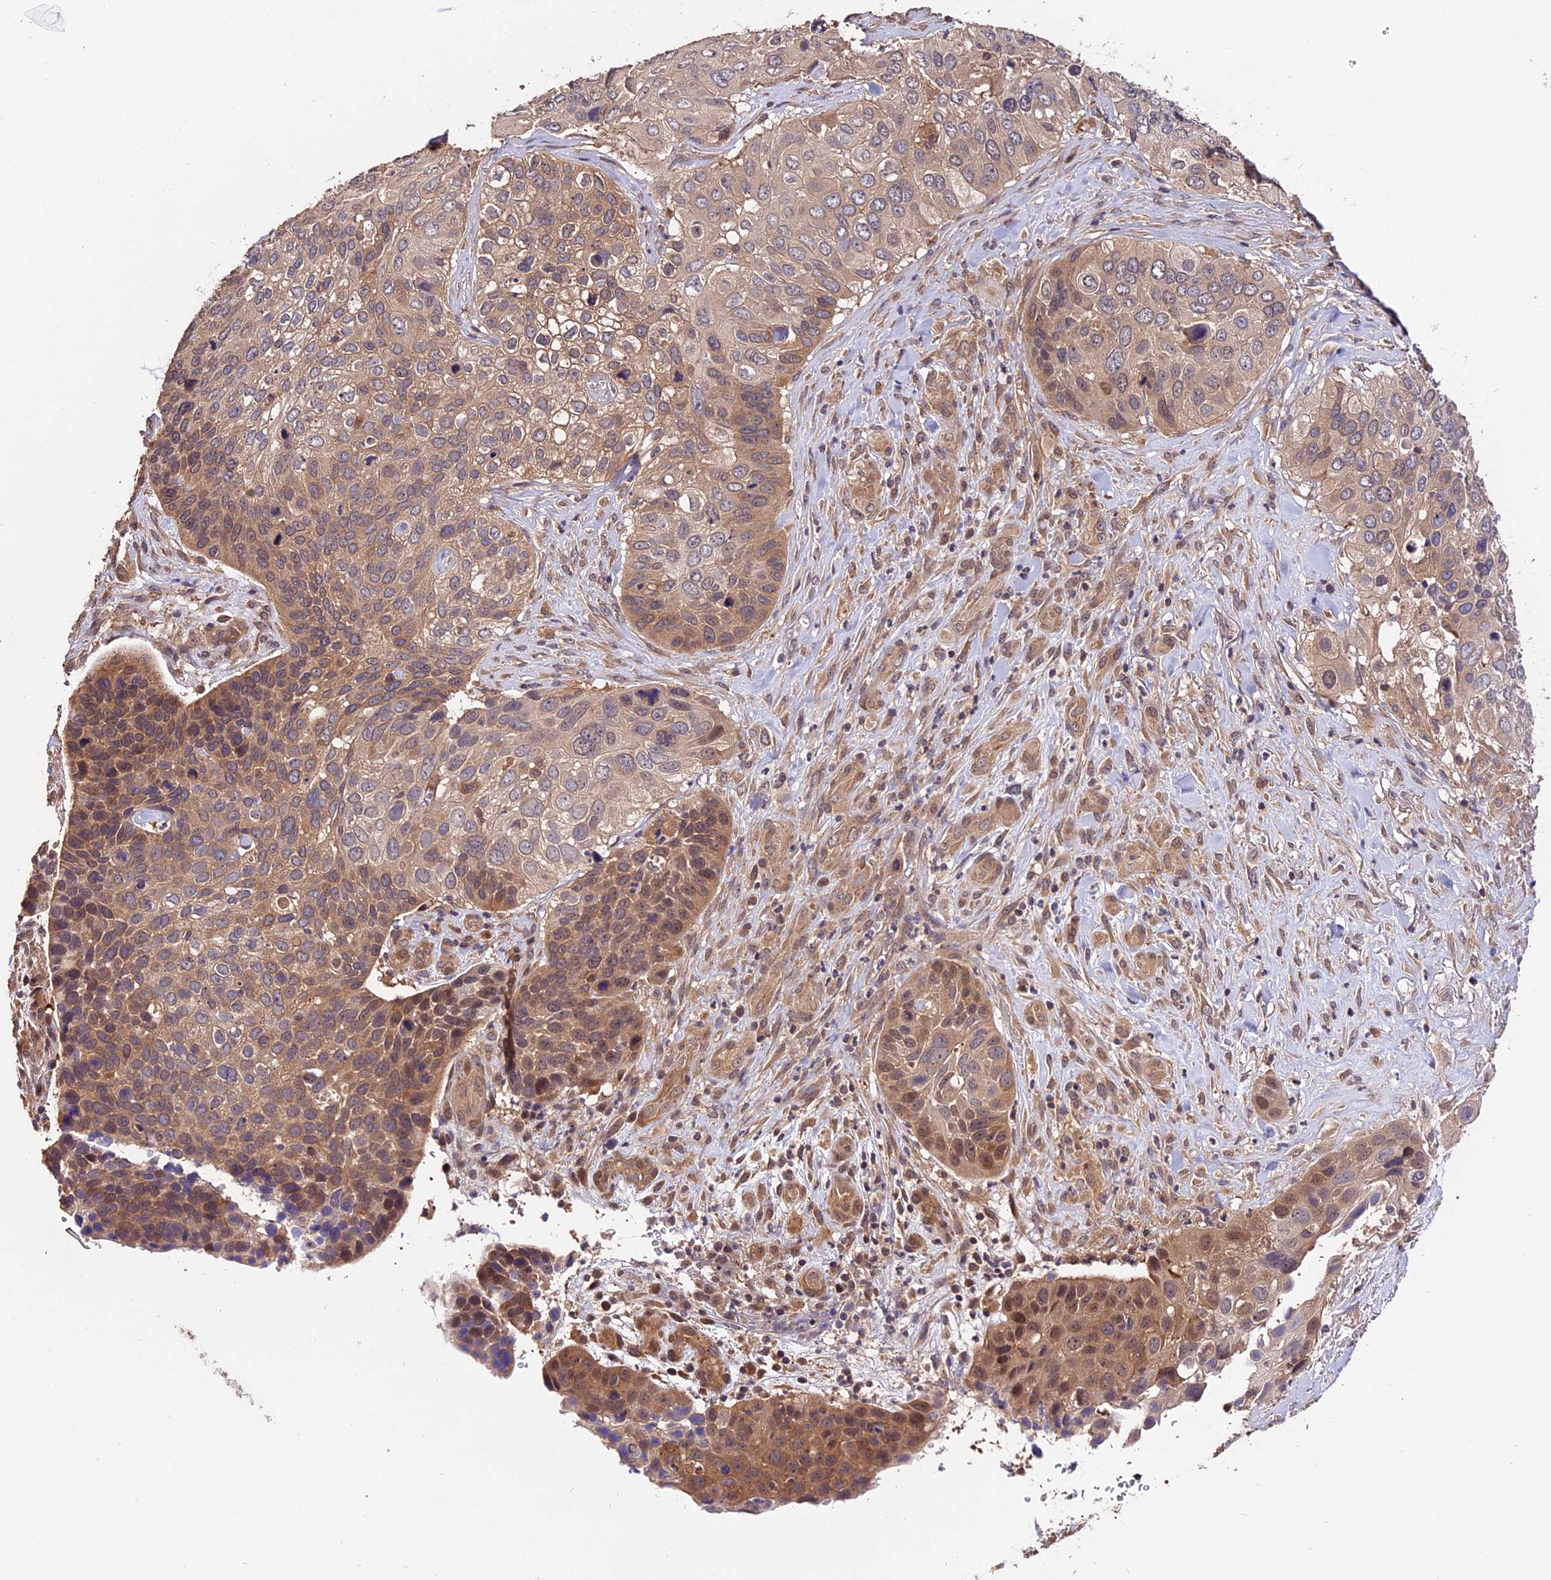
{"staining": {"intensity": "moderate", "quantity": "25%-75%", "location": "cytoplasmic/membranous,nuclear"}, "tissue": "skin cancer", "cell_type": "Tumor cells", "image_type": "cancer", "snomed": [{"axis": "morphology", "description": "Basal cell carcinoma"}, {"axis": "topography", "description": "Skin"}], "caption": "A high-resolution micrograph shows immunohistochemistry staining of basal cell carcinoma (skin), which reveals moderate cytoplasmic/membranous and nuclear positivity in about 25%-75% of tumor cells.", "gene": "TRMT1", "patient": {"sex": "female", "age": 74}}